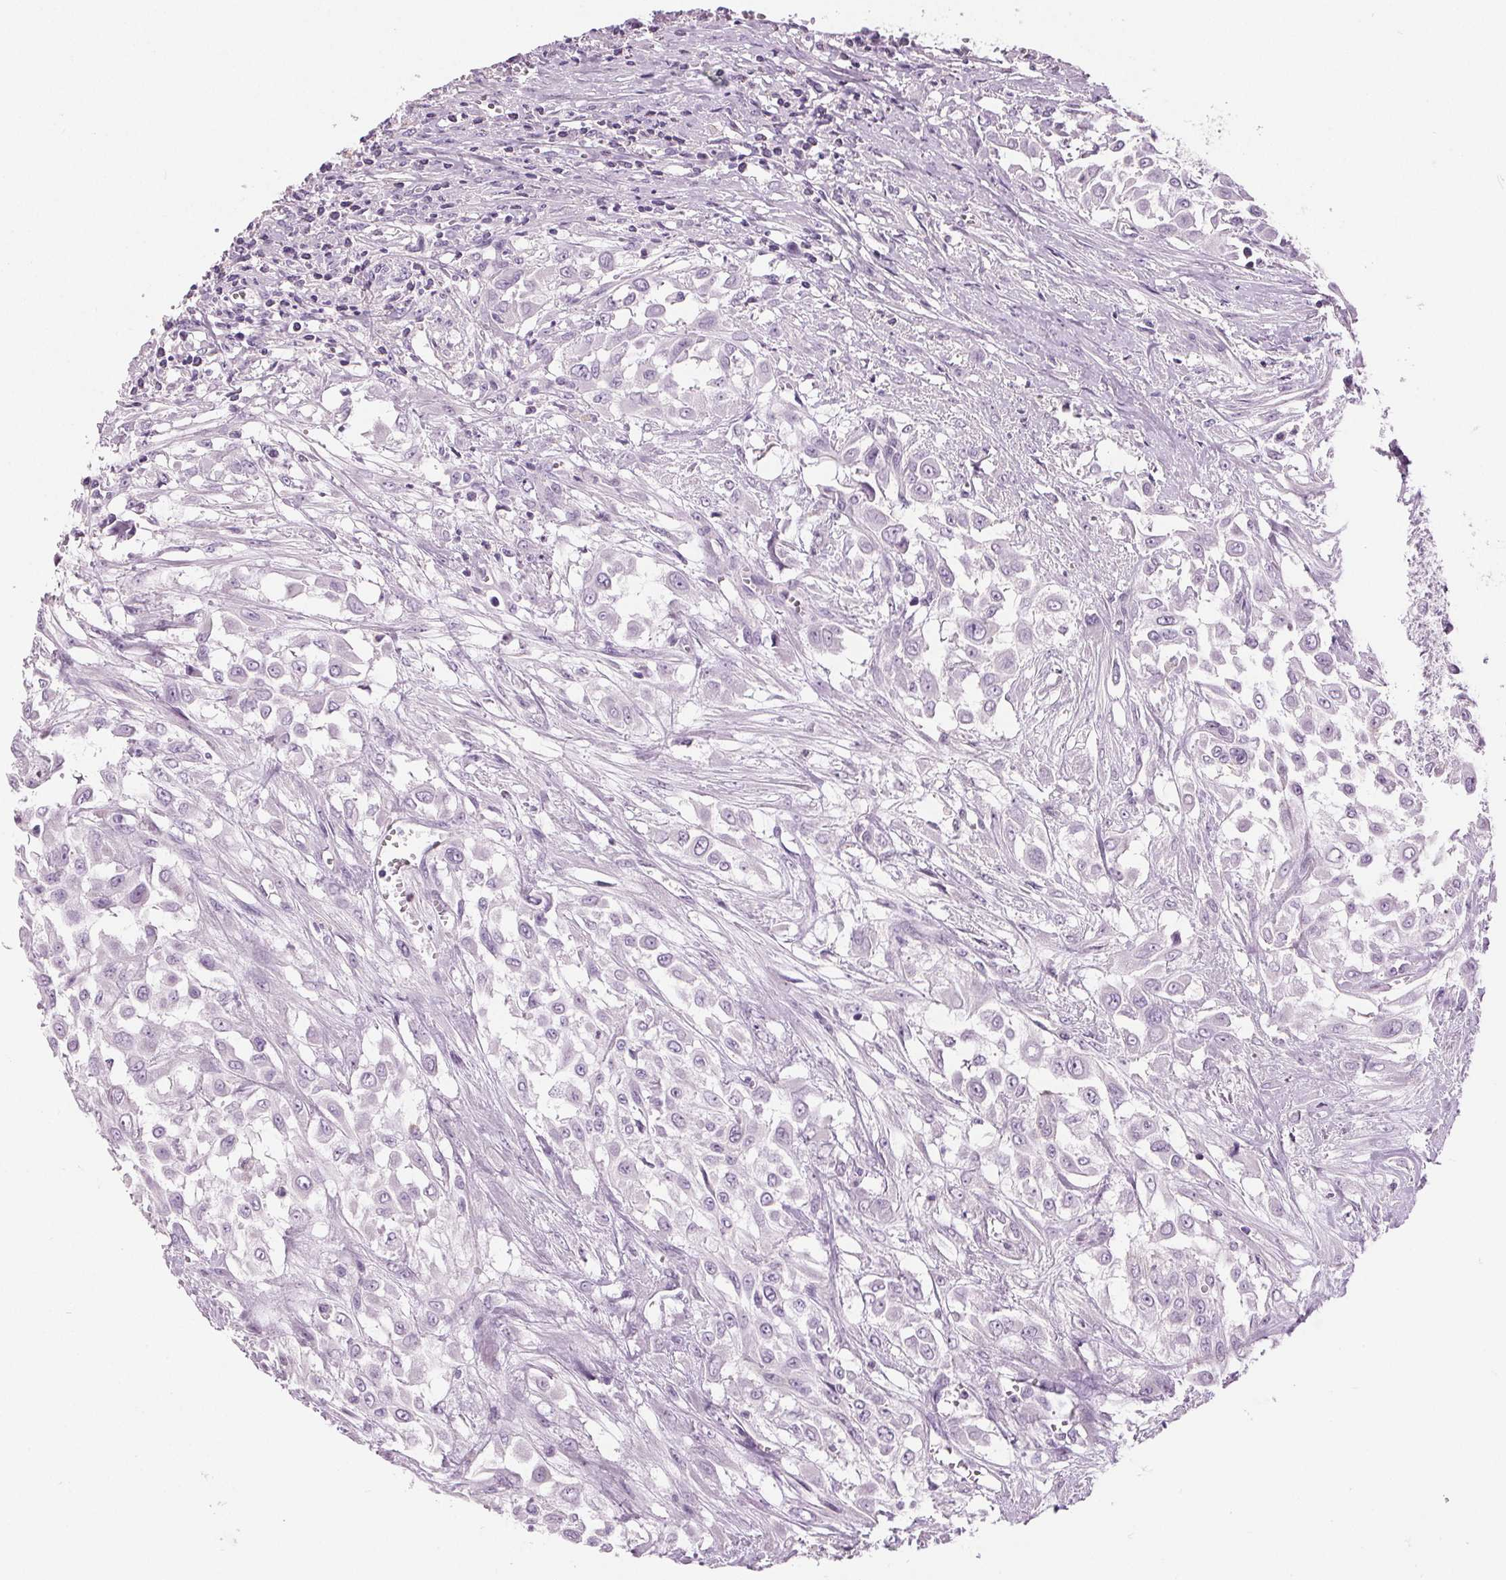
{"staining": {"intensity": "negative", "quantity": "none", "location": "none"}, "tissue": "urothelial cancer", "cell_type": "Tumor cells", "image_type": "cancer", "snomed": [{"axis": "morphology", "description": "Urothelial carcinoma, High grade"}, {"axis": "topography", "description": "Urinary bladder"}], "caption": "Urothelial cancer was stained to show a protein in brown. There is no significant staining in tumor cells. (Brightfield microscopy of DAB (3,3'-diaminobenzidine) IHC at high magnification).", "gene": "MISP", "patient": {"sex": "male", "age": 57}}